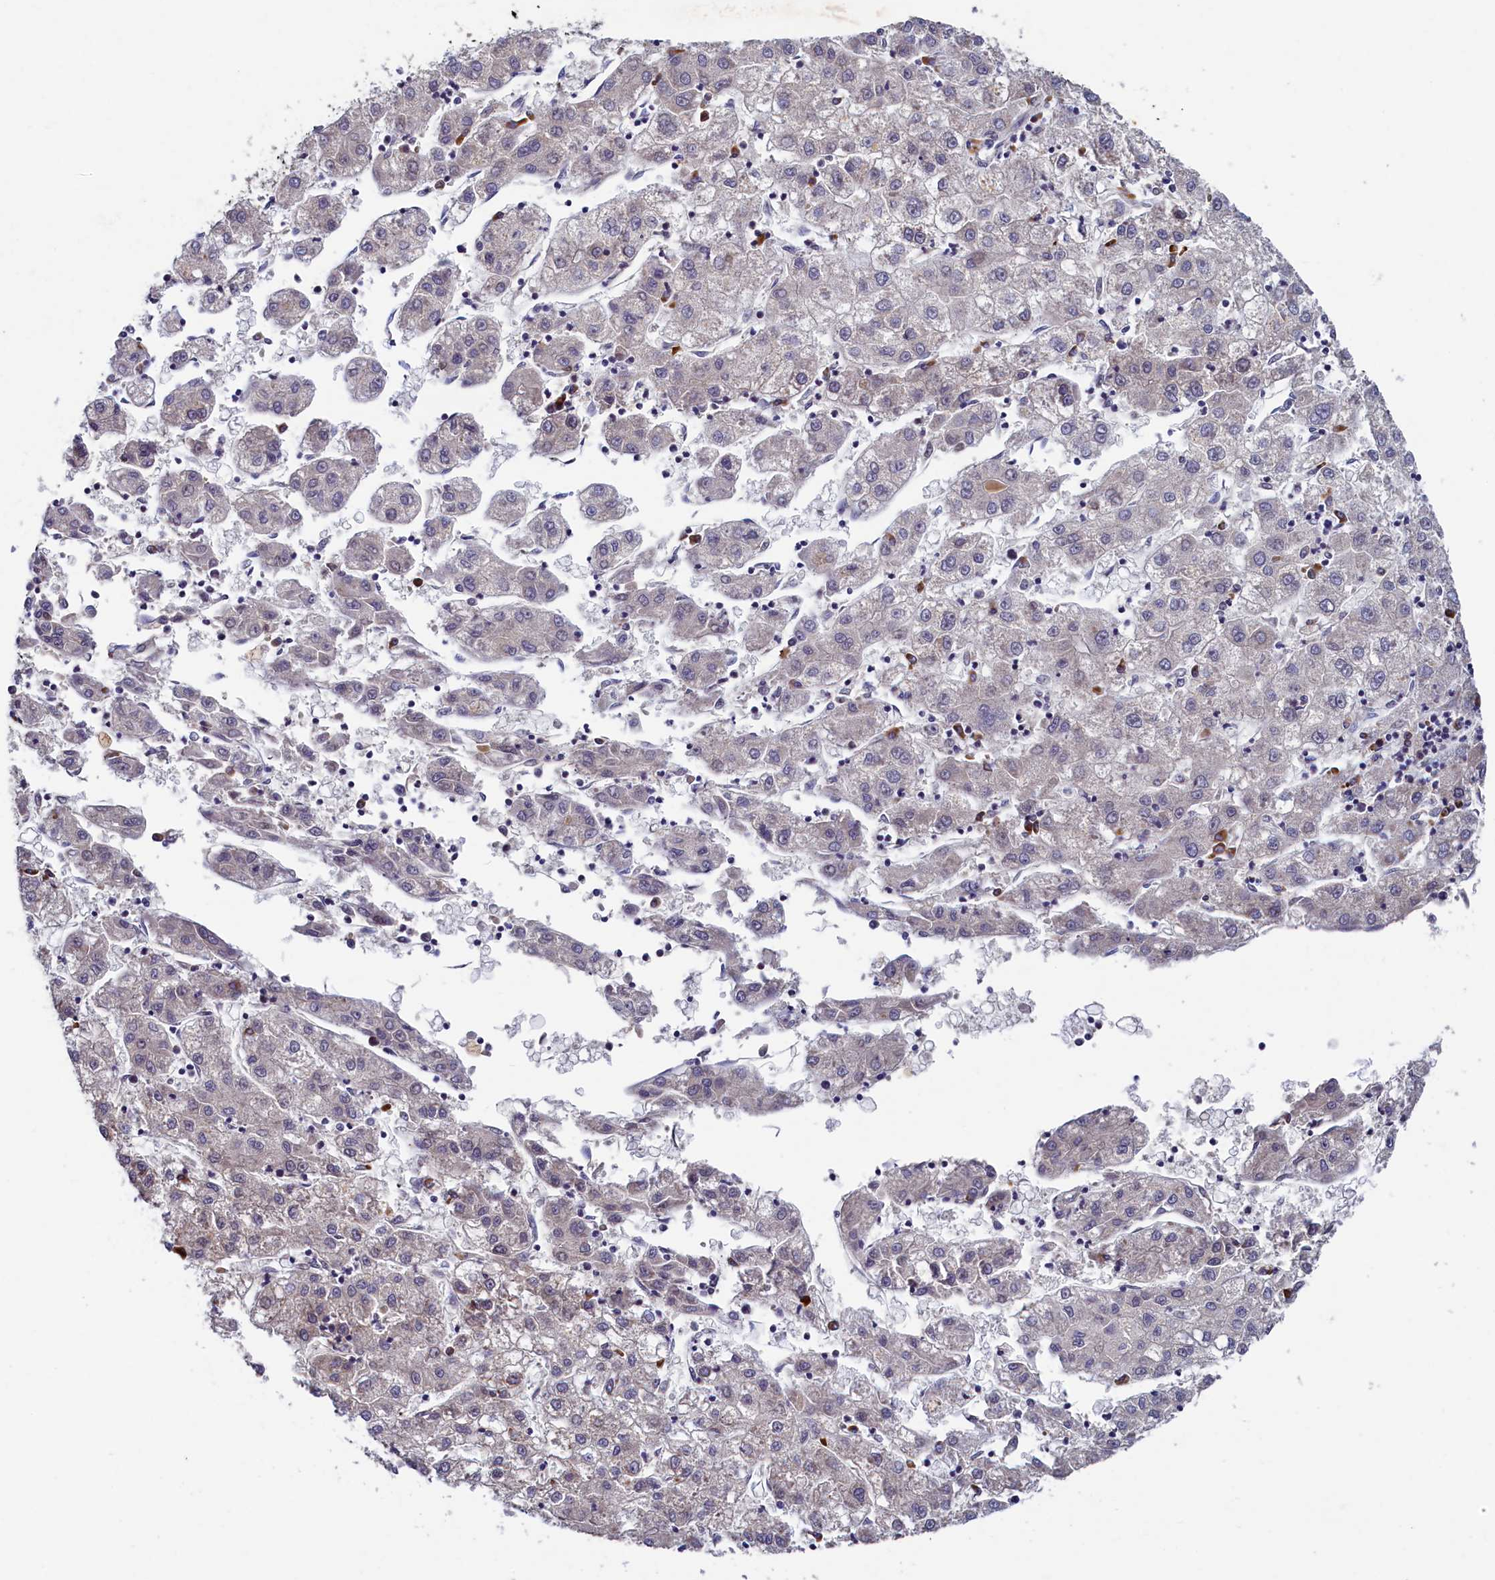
{"staining": {"intensity": "negative", "quantity": "none", "location": "none"}, "tissue": "liver cancer", "cell_type": "Tumor cells", "image_type": "cancer", "snomed": [{"axis": "morphology", "description": "Carcinoma, Hepatocellular, NOS"}, {"axis": "topography", "description": "Liver"}], "caption": "Immunohistochemistry (IHC) micrograph of liver cancer (hepatocellular carcinoma) stained for a protein (brown), which displays no staining in tumor cells. (DAB (3,3'-diaminobenzidine) immunohistochemistry, high magnification).", "gene": "SLC16A14", "patient": {"sex": "male", "age": 72}}